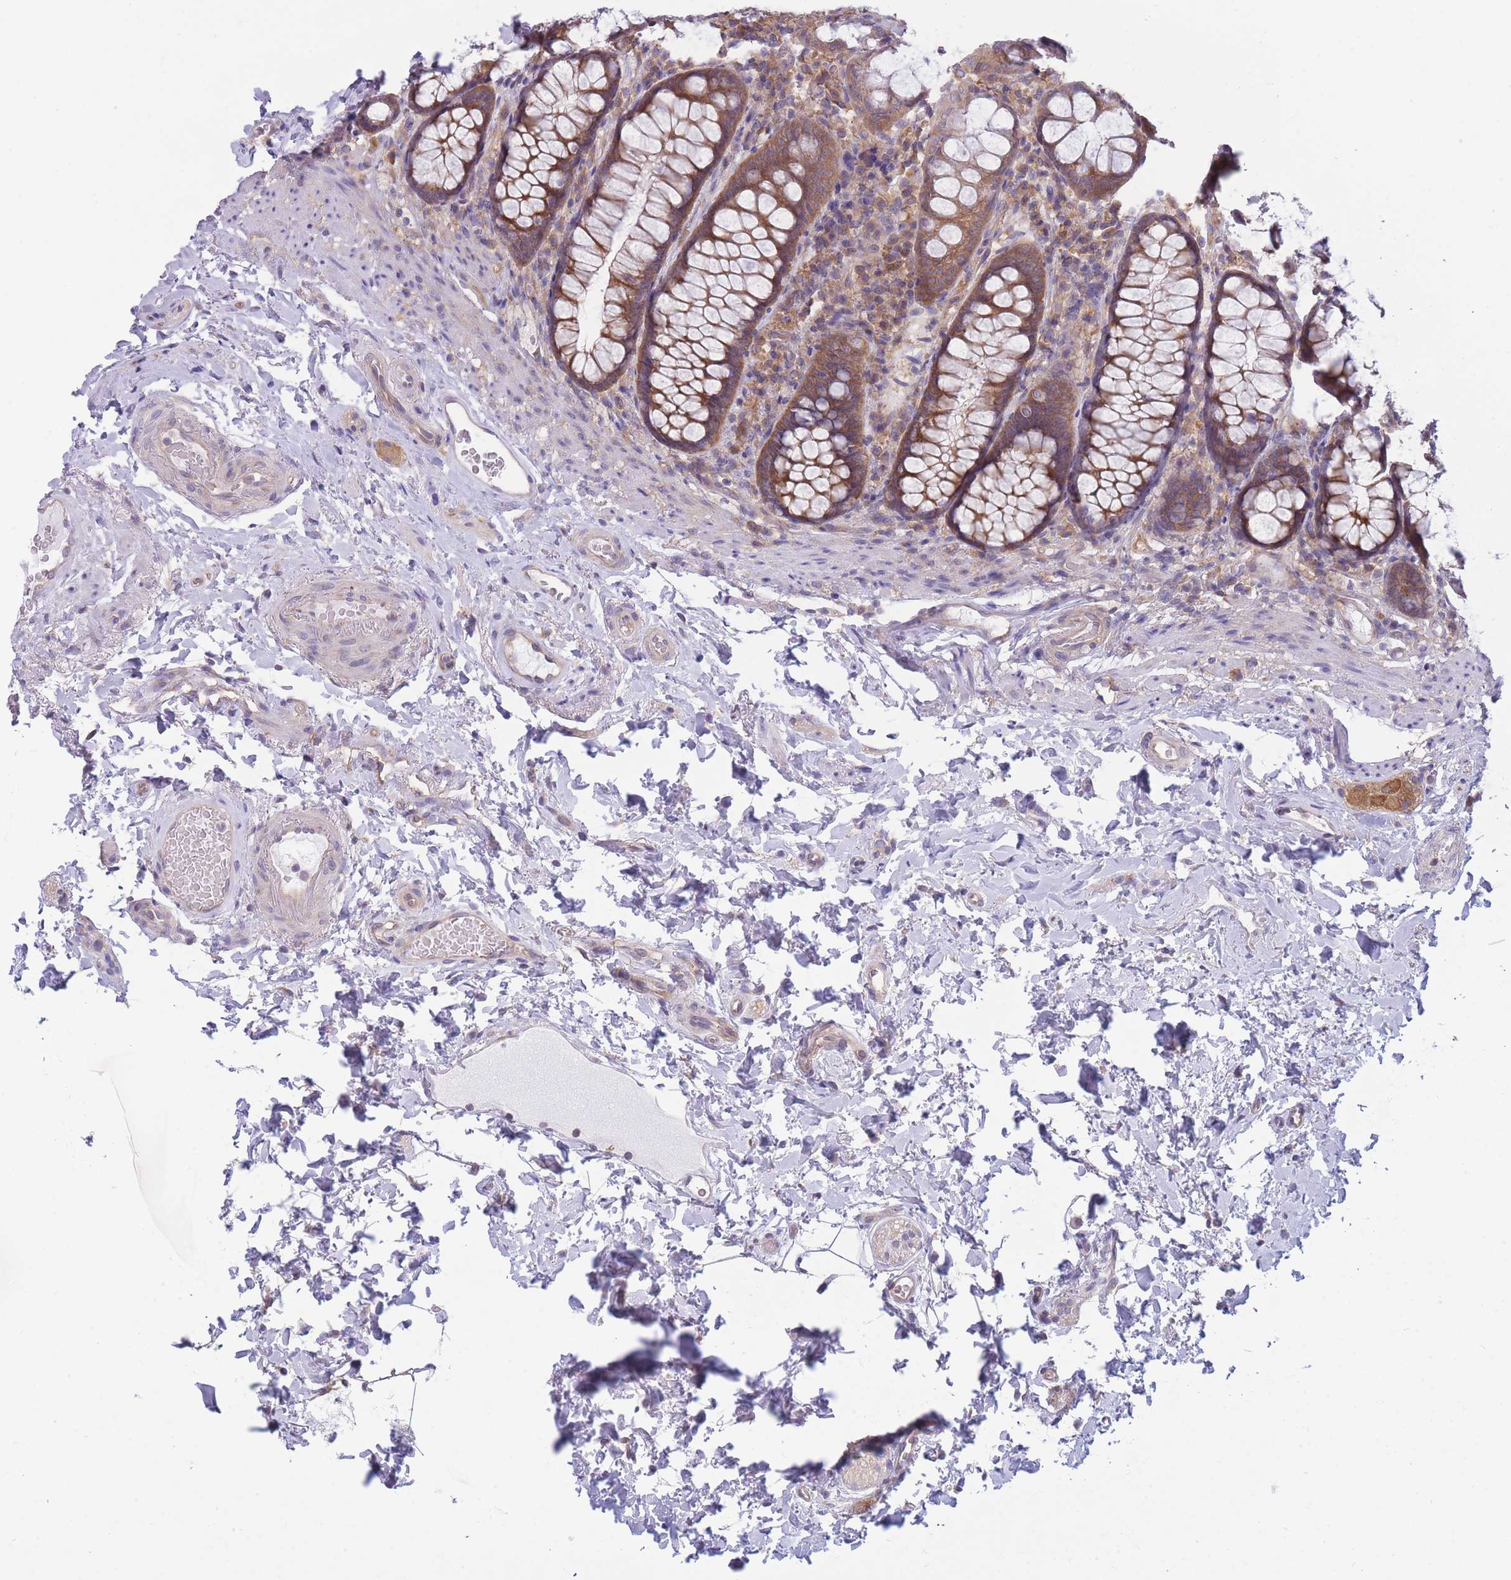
{"staining": {"intensity": "moderate", "quantity": ">75%", "location": "cytoplasmic/membranous"}, "tissue": "rectum", "cell_type": "Glandular cells", "image_type": "normal", "snomed": [{"axis": "morphology", "description": "Normal tissue, NOS"}, {"axis": "topography", "description": "Rectum"}], "caption": "The histopathology image shows immunohistochemical staining of benign rectum. There is moderate cytoplasmic/membranous expression is present in about >75% of glandular cells.", "gene": "PFDN6", "patient": {"sex": "male", "age": 83}}